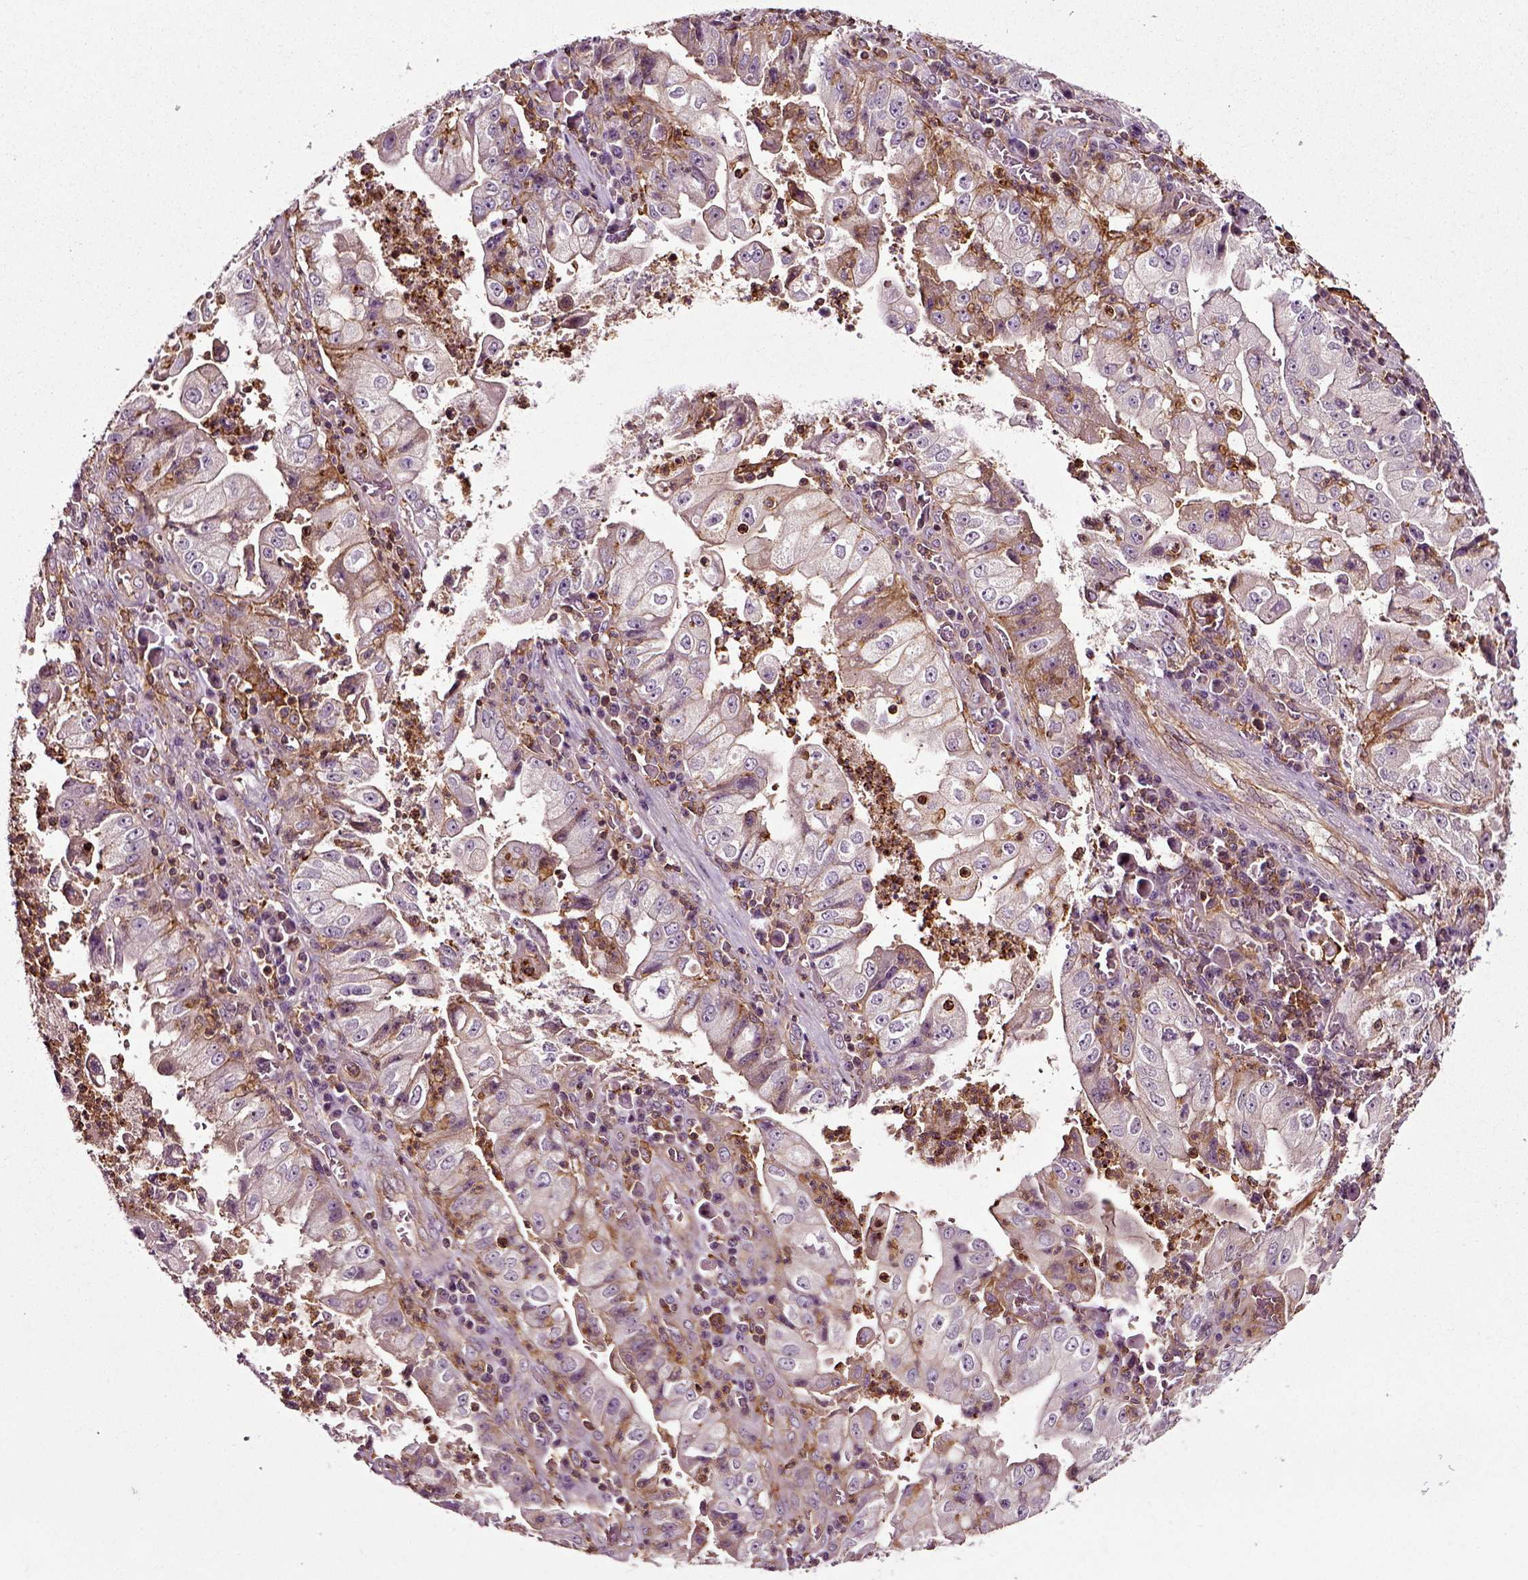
{"staining": {"intensity": "moderate", "quantity": "<25%", "location": "cytoplasmic/membranous"}, "tissue": "stomach cancer", "cell_type": "Tumor cells", "image_type": "cancer", "snomed": [{"axis": "morphology", "description": "Adenocarcinoma, NOS"}, {"axis": "topography", "description": "Stomach"}], "caption": "Stomach cancer (adenocarcinoma) stained with IHC shows moderate cytoplasmic/membranous expression in approximately <25% of tumor cells.", "gene": "RHOF", "patient": {"sex": "male", "age": 76}}